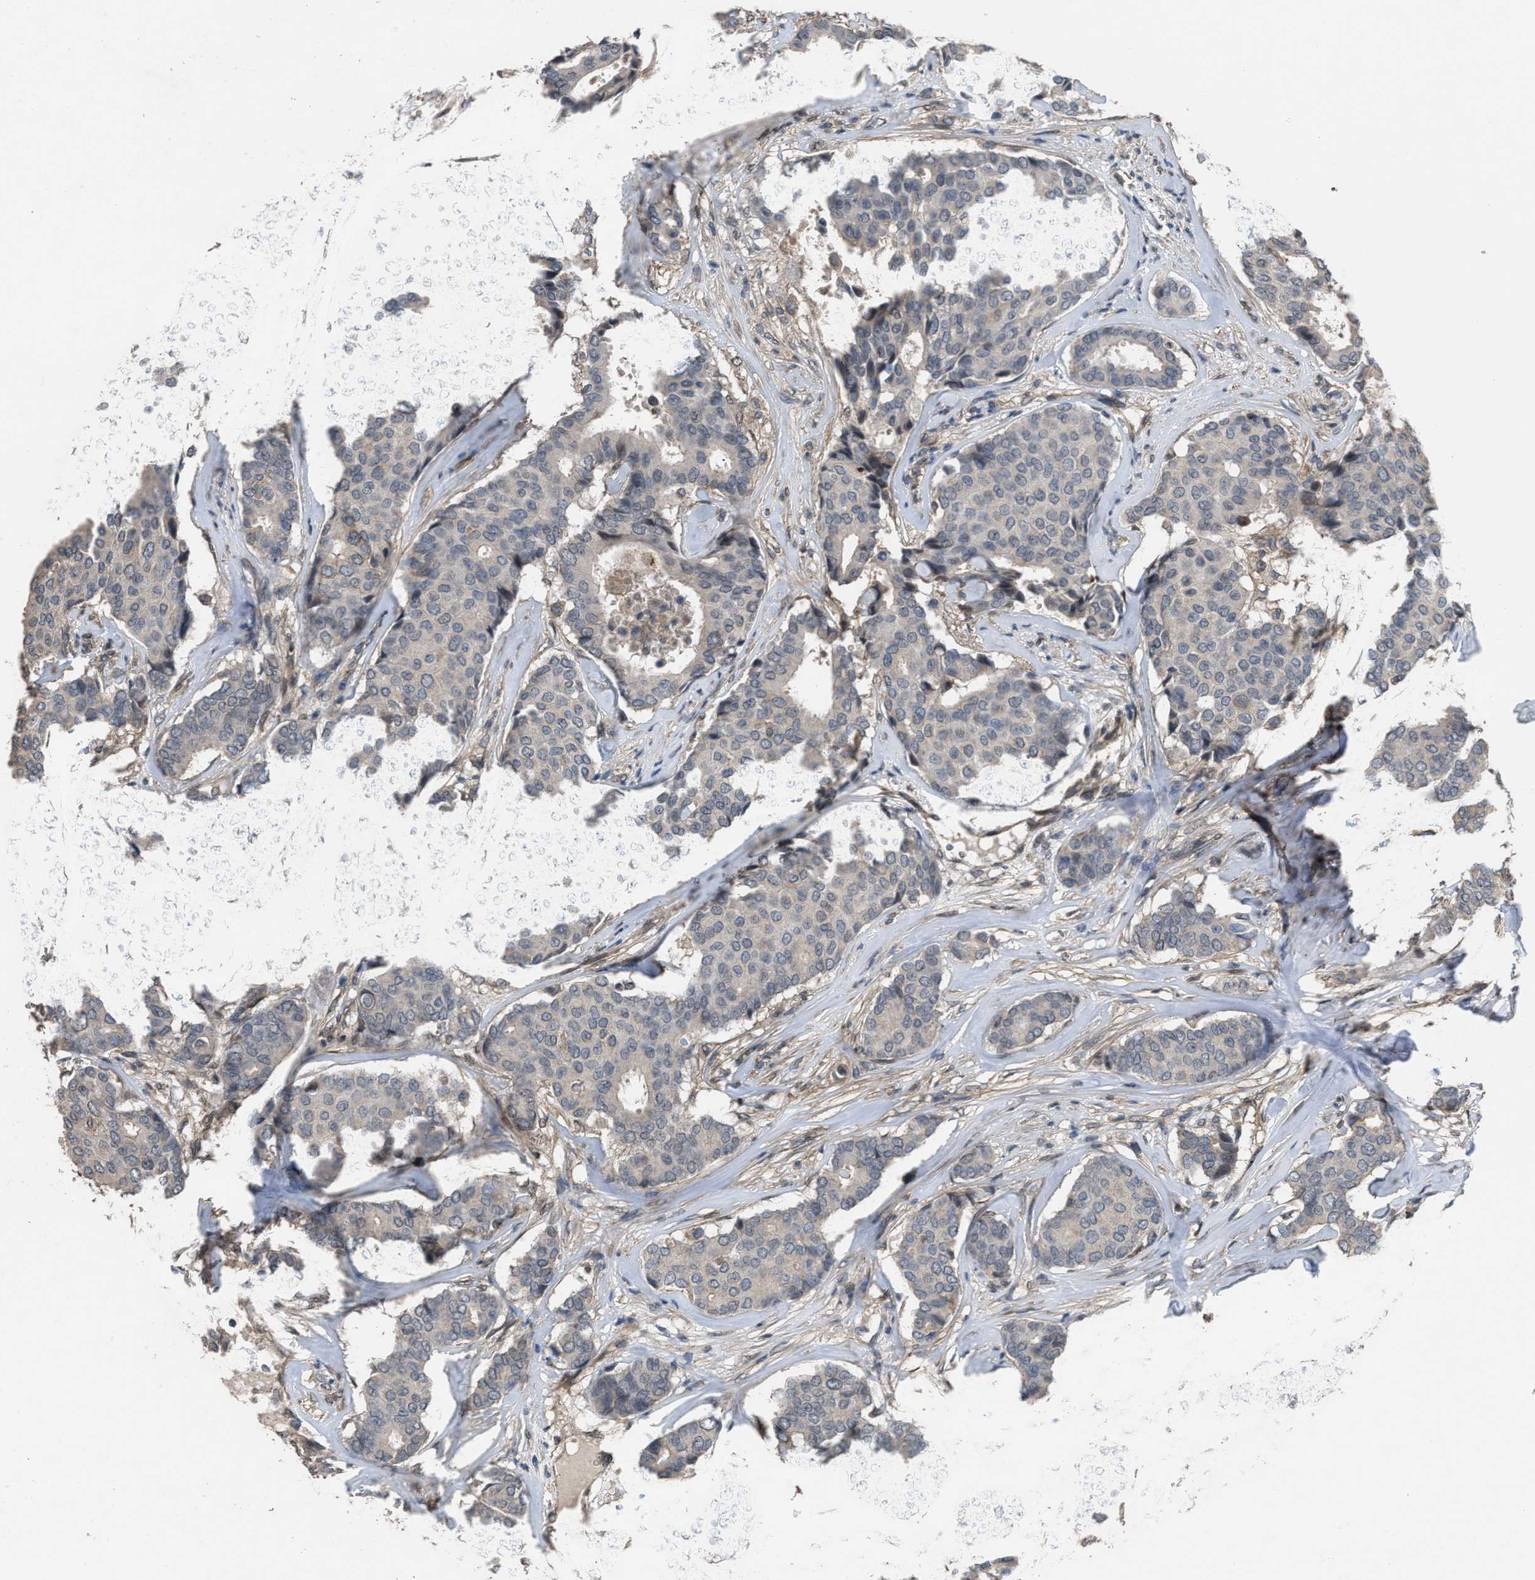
{"staining": {"intensity": "negative", "quantity": "none", "location": "none"}, "tissue": "breast cancer", "cell_type": "Tumor cells", "image_type": "cancer", "snomed": [{"axis": "morphology", "description": "Duct carcinoma"}, {"axis": "topography", "description": "Breast"}], "caption": "A high-resolution histopathology image shows IHC staining of intraductal carcinoma (breast), which exhibits no significant positivity in tumor cells. (DAB immunohistochemistry, high magnification).", "gene": "UTRN", "patient": {"sex": "female", "age": 75}}